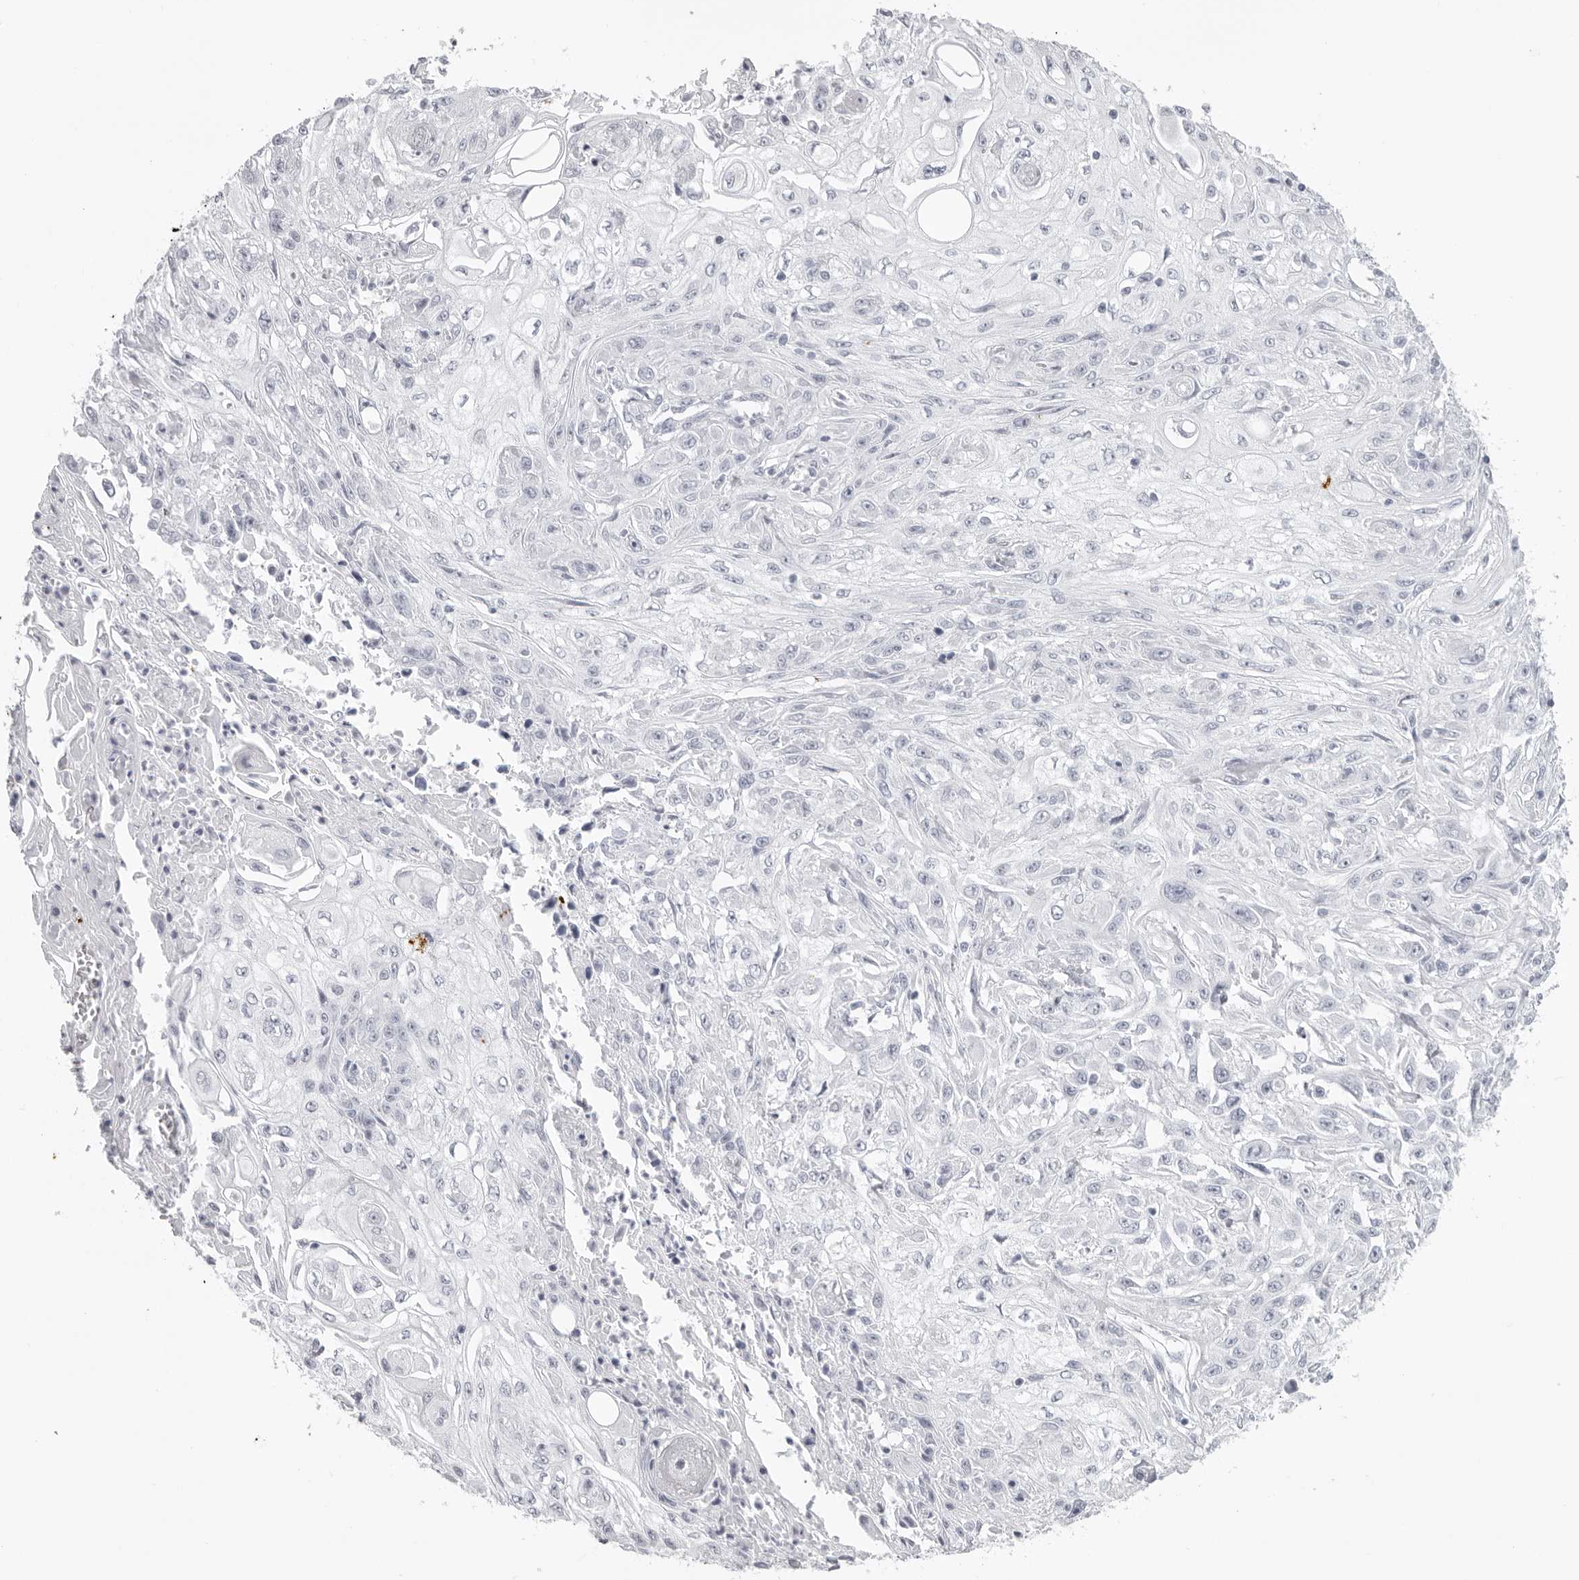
{"staining": {"intensity": "negative", "quantity": "none", "location": "none"}, "tissue": "skin cancer", "cell_type": "Tumor cells", "image_type": "cancer", "snomed": [{"axis": "morphology", "description": "Squamous cell carcinoma, NOS"}, {"axis": "morphology", "description": "Squamous cell carcinoma, metastatic, NOS"}, {"axis": "topography", "description": "Skin"}, {"axis": "topography", "description": "Lymph node"}], "caption": "Skin squamous cell carcinoma stained for a protein using IHC exhibits no positivity tumor cells.", "gene": "KLK9", "patient": {"sex": "male", "age": 75}}